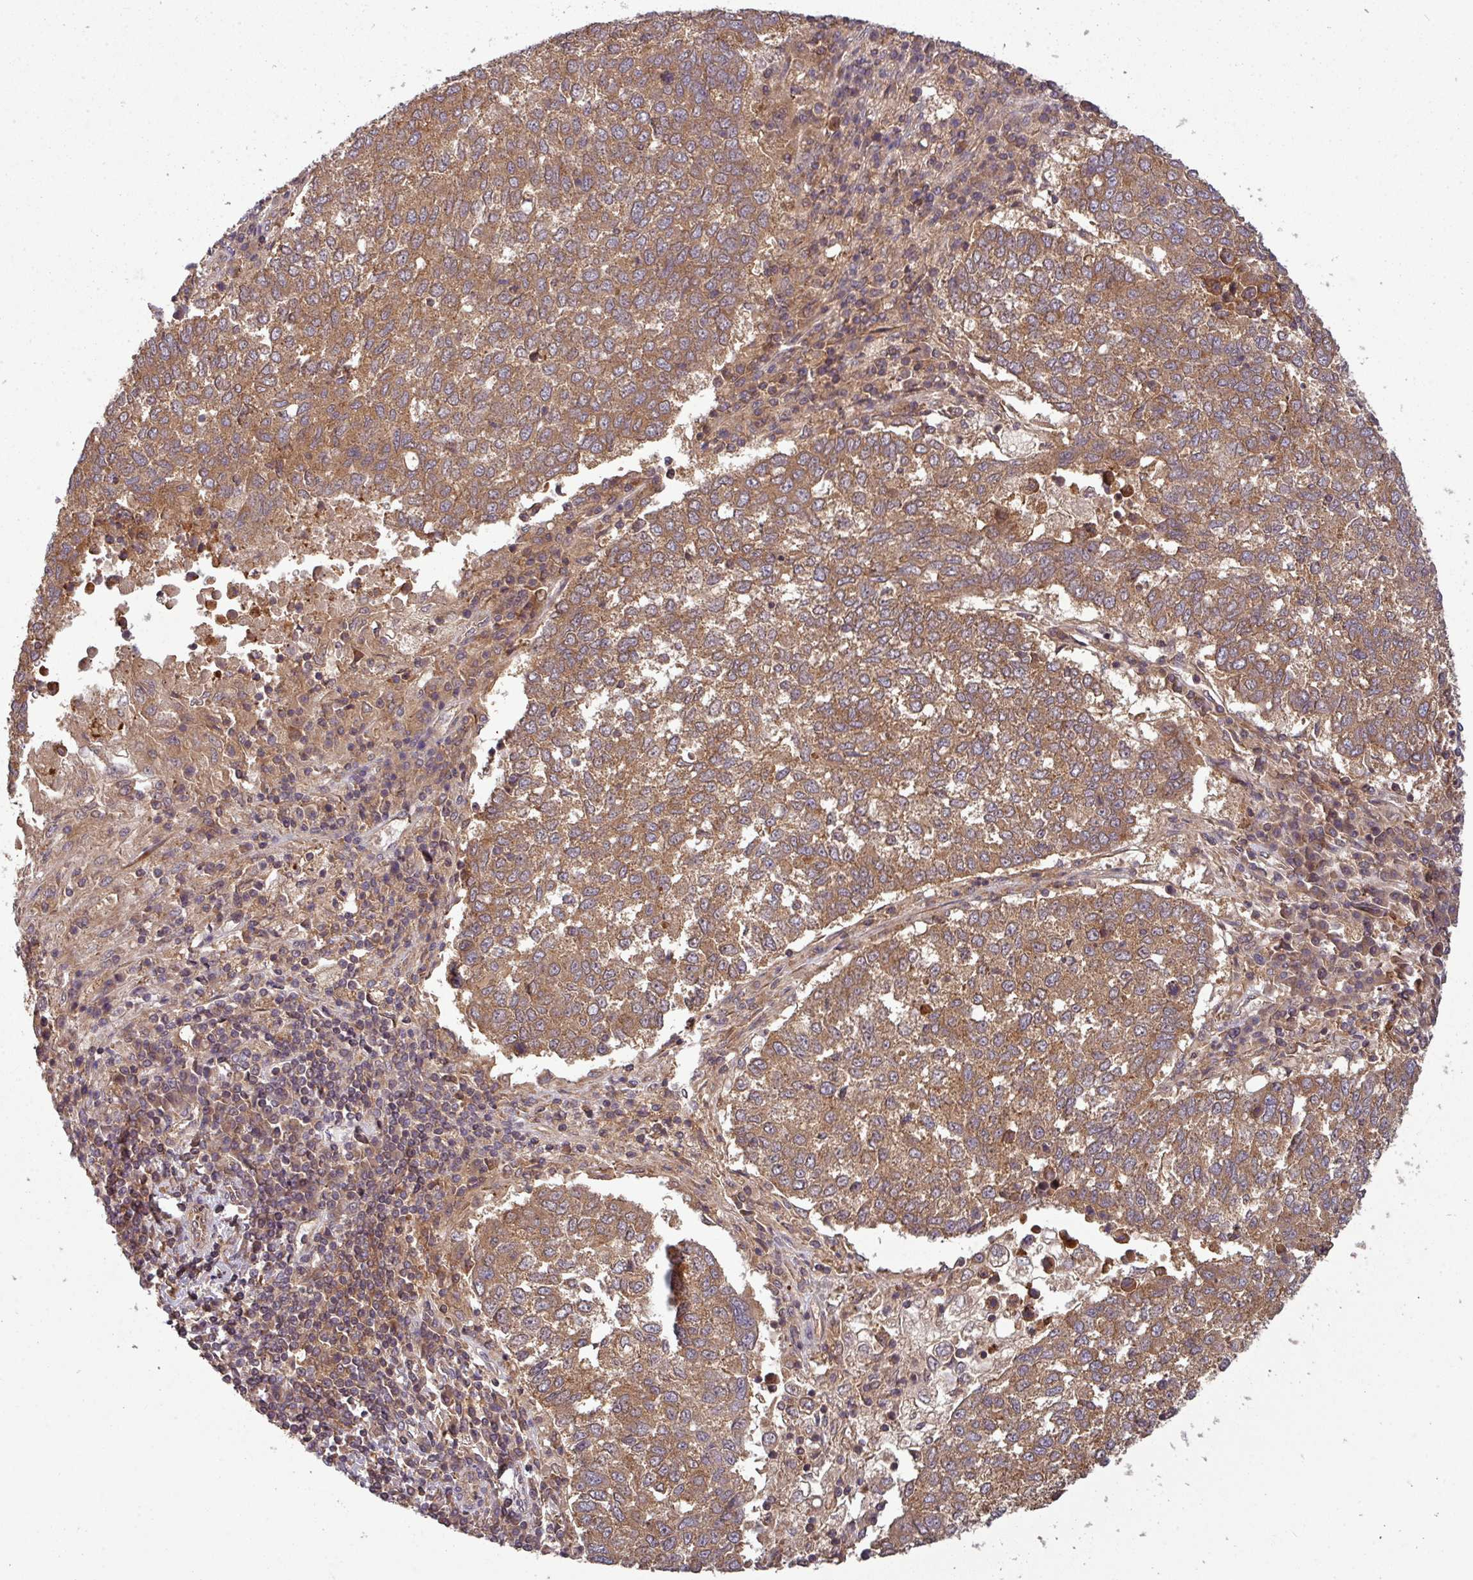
{"staining": {"intensity": "moderate", "quantity": ">75%", "location": "cytoplasmic/membranous"}, "tissue": "lung cancer", "cell_type": "Tumor cells", "image_type": "cancer", "snomed": [{"axis": "morphology", "description": "Squamous cell carcinoma, NOS"}, {"axis": "topography", "description": "Lung"}], "caption": "Lung cancer stained for a protein (brown) exhibits moderate cytoplasmic/membranous positive expression in approximately >75% of tumor cells.", "gene": "GSKIP", "patient": {"sex": "male", "age": 73}}